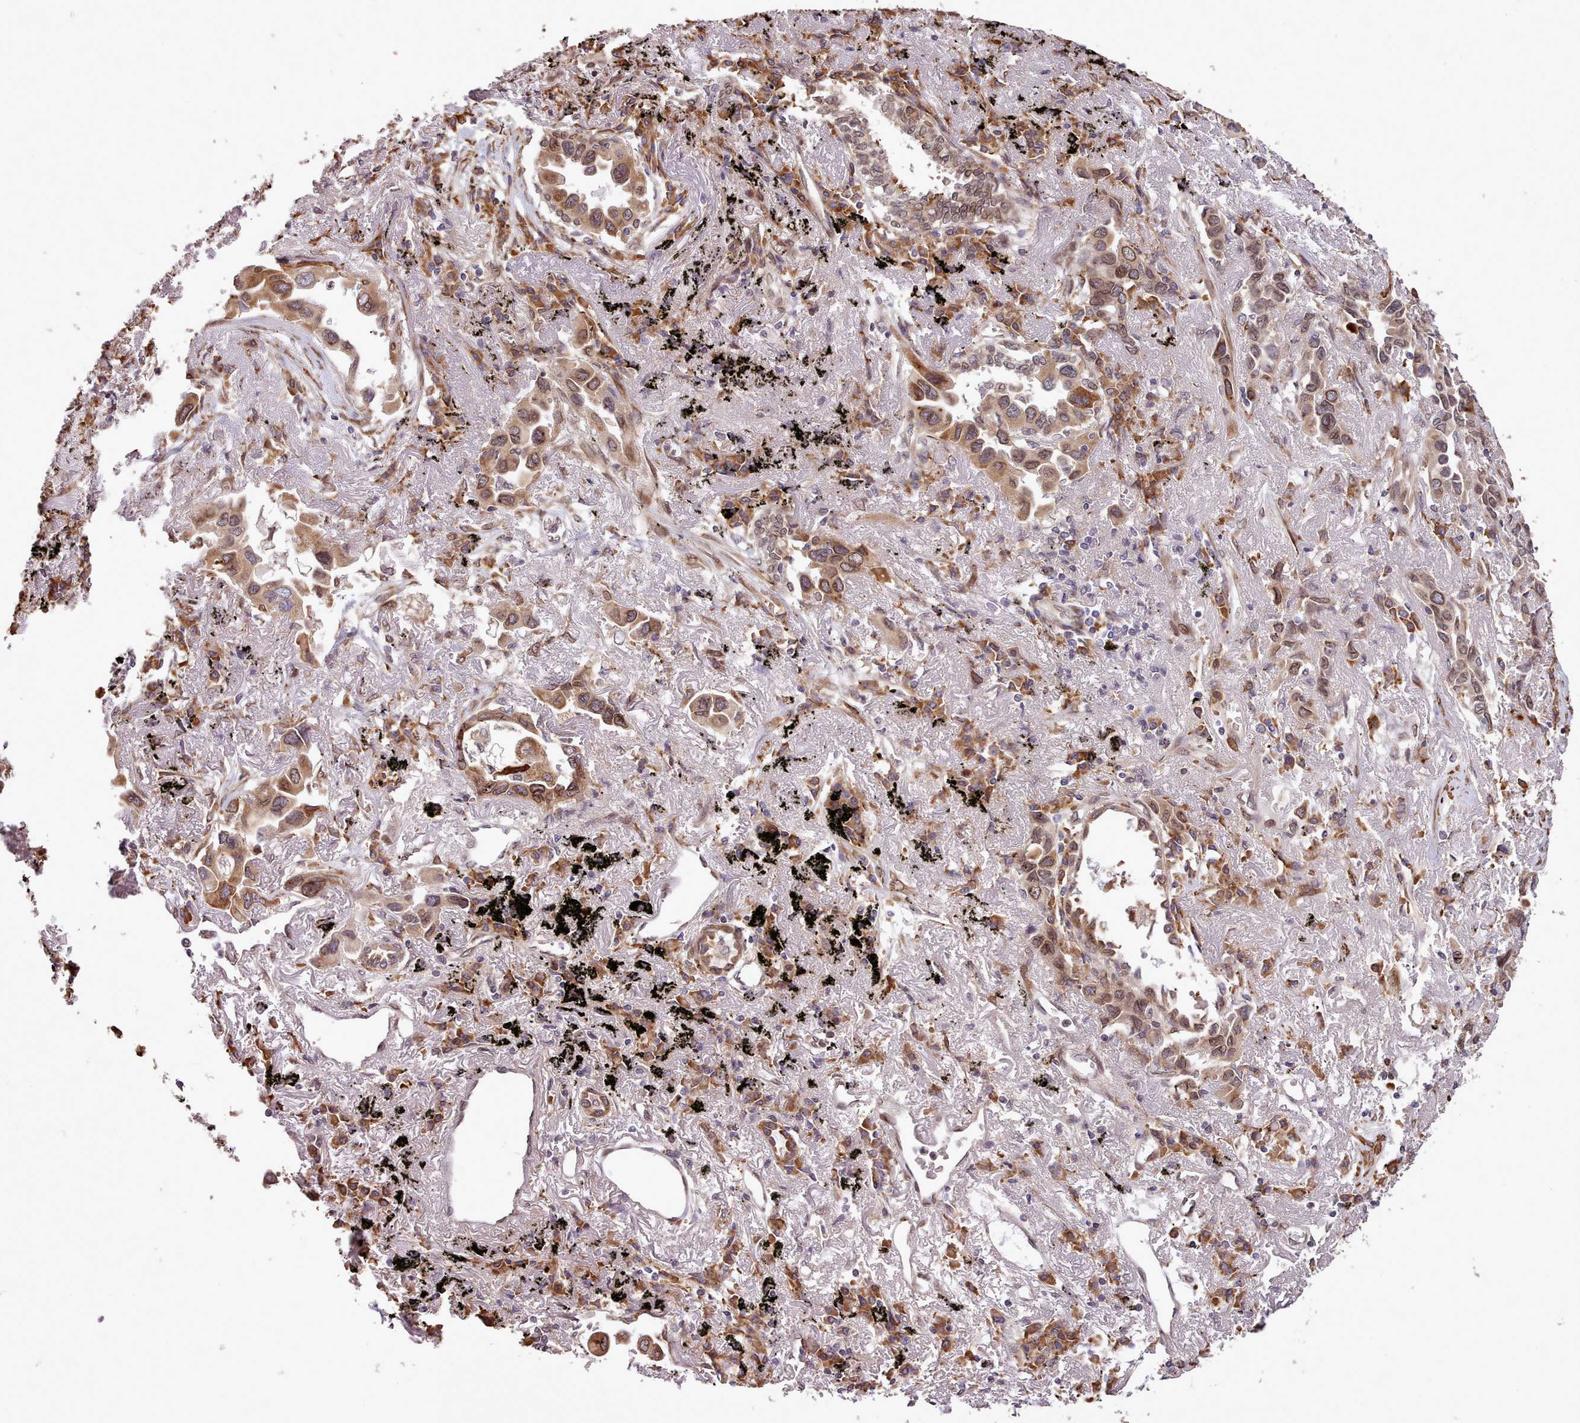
{"staining": {"intensity": "moderate", "quantity": ">75%", "location": "cytoplasmic/membranous,nuclear"}, "tissue": "lung cancer", "cell_type": "Tumor cells", "image_type": "cancer", "snomed": [{"axis": "morphology", "description": "Adenocarcinoma, NOS"}, {"axis": "topography", "description": "Lung"}], "caption": "Moderate cytoplasmic/membranous and nuclear protein expression is identified in about >75% of tumor cells in lung cancer.", "gene": "CABP1", "patient": {"sex": "female", "age": 76}}